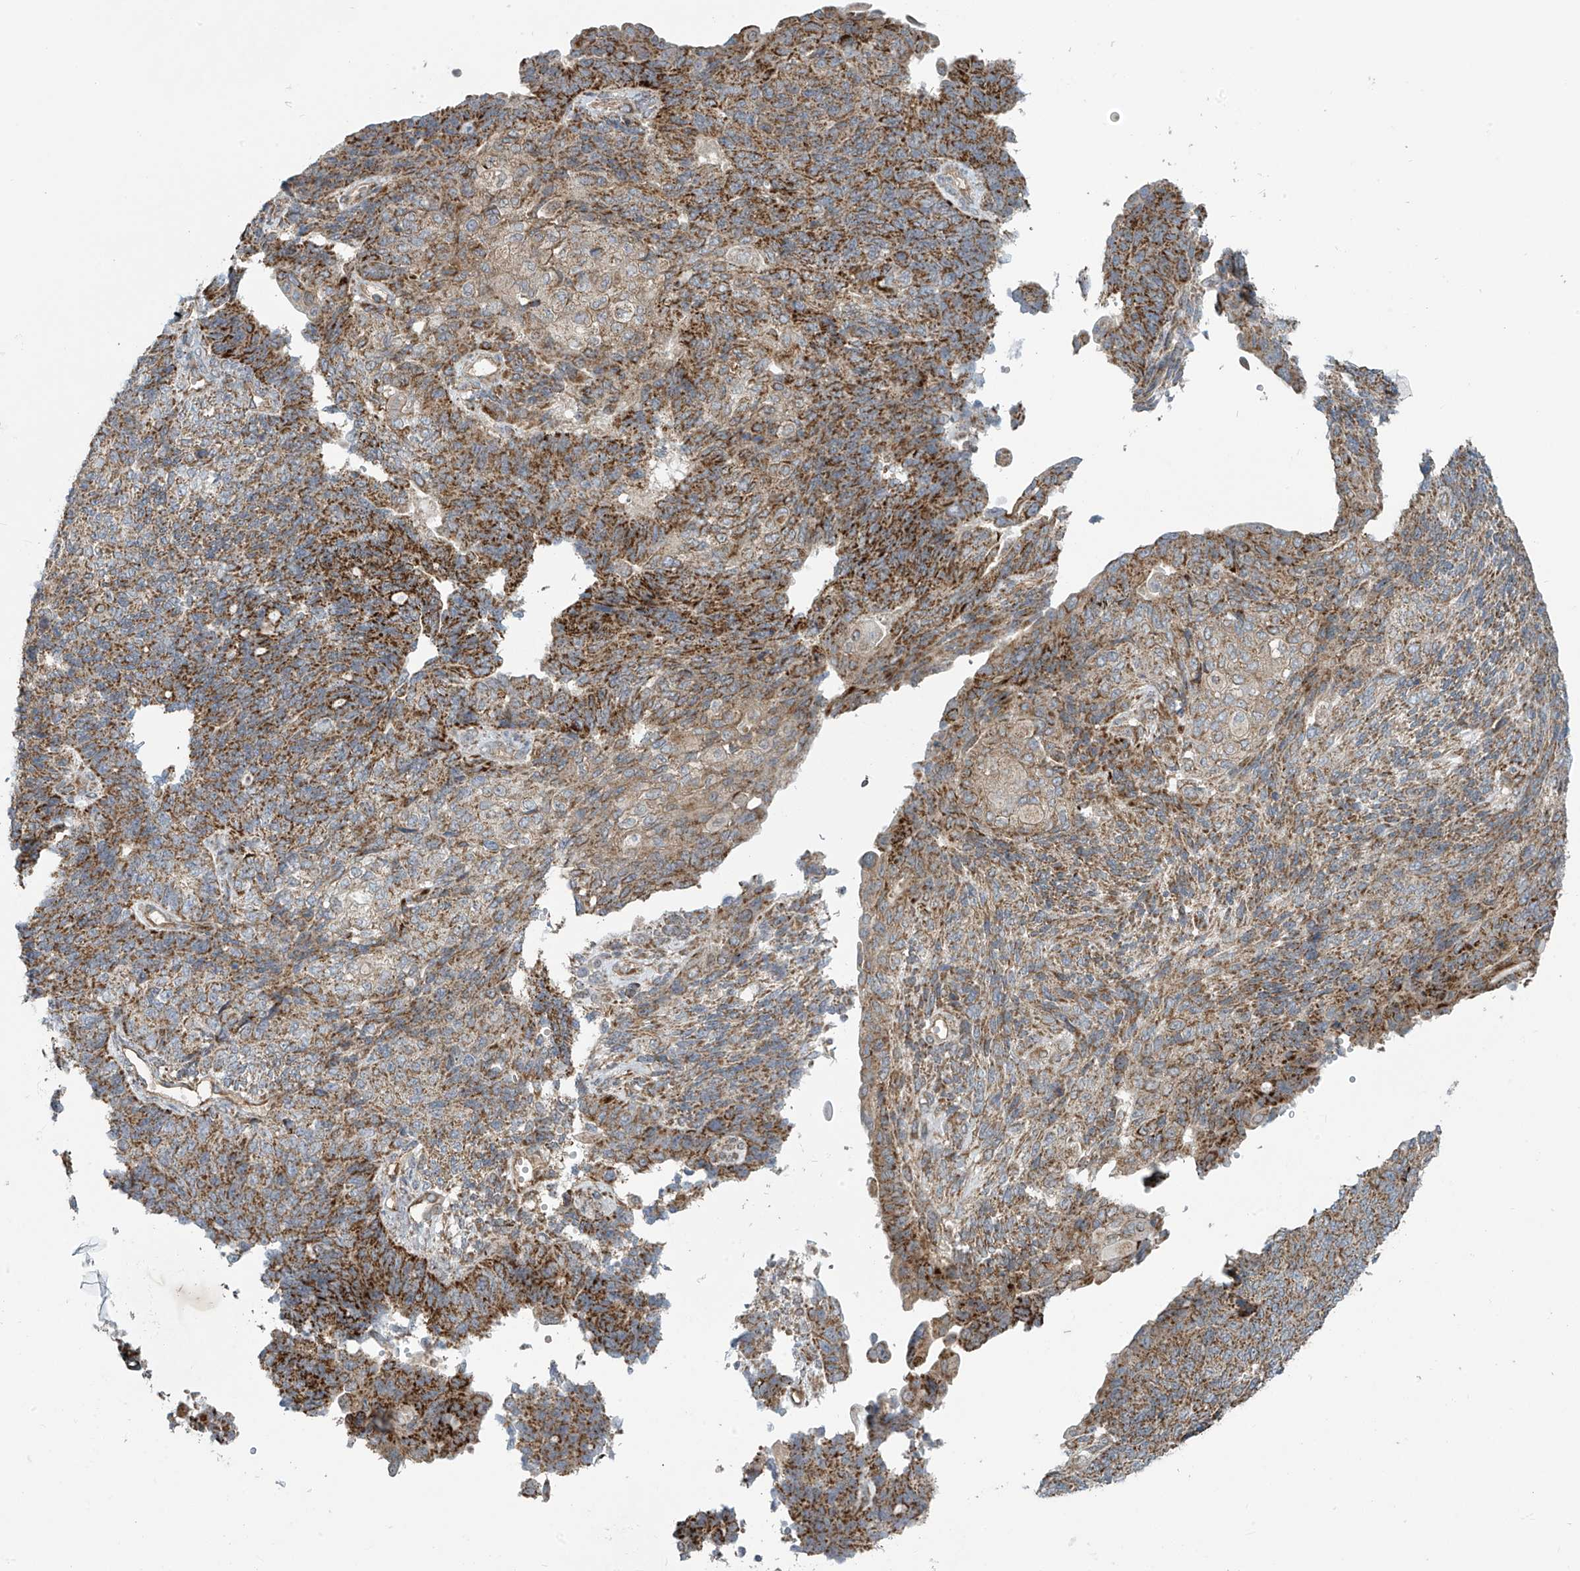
{"staining": {"intensity": "moderate", "quantity": ">75%", "location": "cytoplasmic/membranous"}, "tissue": "endometrial cancer", "cell_type": "Tumor cells", "image_type": "cancer", "snomed": [{"axis": "morphology", "description": "Adenocarcinoma, NOS"}, {"axis": "topography", "description": "Endometrium"}], "caption": "Protein analysis of adenocarcinoma (endometrial) tissue reveals moderate cytoplasmic/membranous positivity in about >75% of tumor cells. The staining was performed using DAB (3,3'-diaminobenzidine) to visualize the protein expression in brown, while the nuclei were stained in blue with hematoxylin (Magnification: 20x).", "gene": "METTL6", "patient": {"sex": "female", "age": 32}}